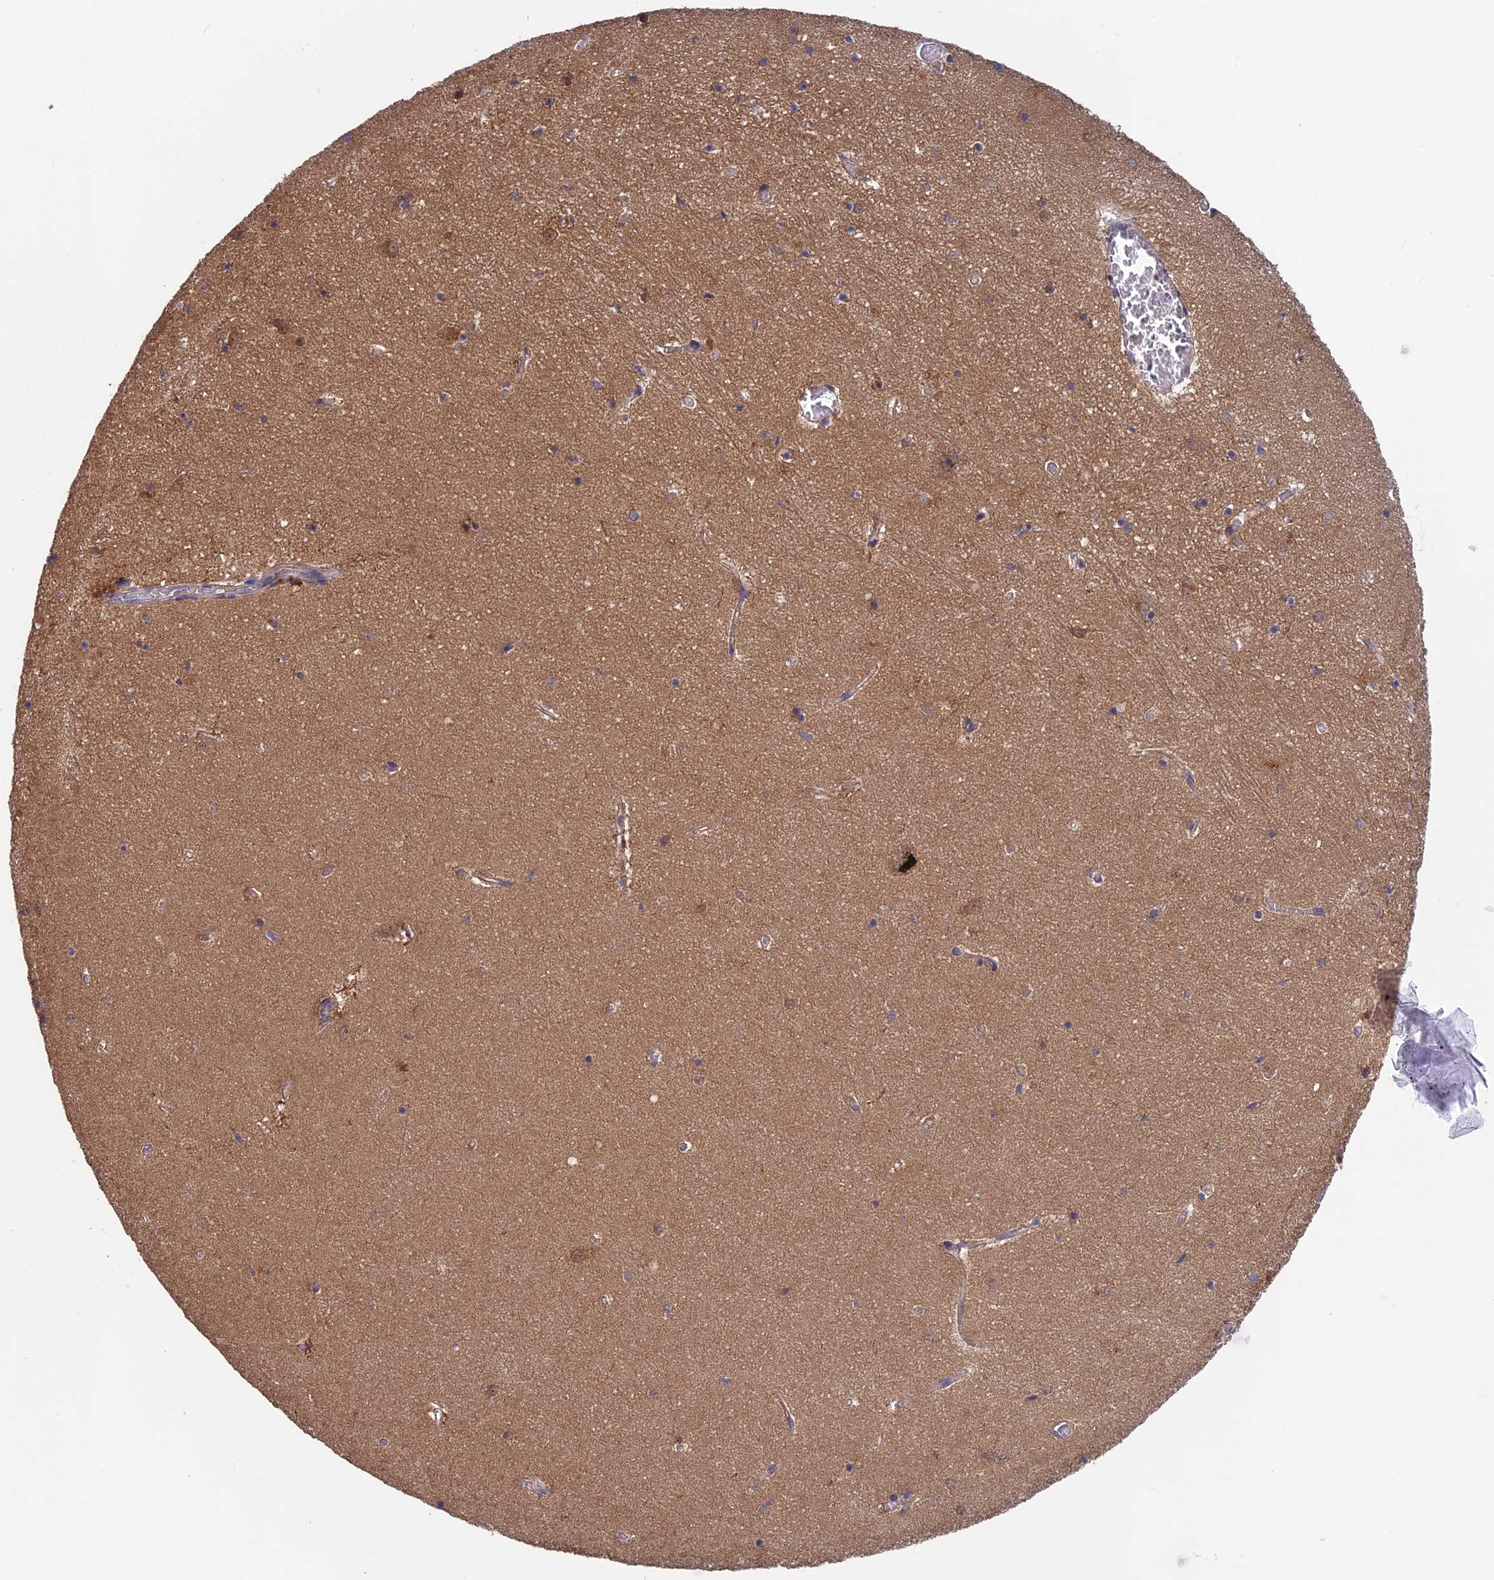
{"staining": {"intensity": "weak", "quantity": "<25%", "location": "cytoplasmic/membranous"}, "tissue": "hippocampus", "cell_type": "Glial cells", "image_type": "normal", "snomed": [{"axis": "morphology", "description": "Normal tissue, NOS"}, {"axis": "topography", "description": "Hippocampus"}], "caption": "This is an immunohistochemistry histopathology image of benign human hippocampus. There is no expression in glial cells.", "gene": "LCMT1", "patient": {"sex": "female", "age": 64}}